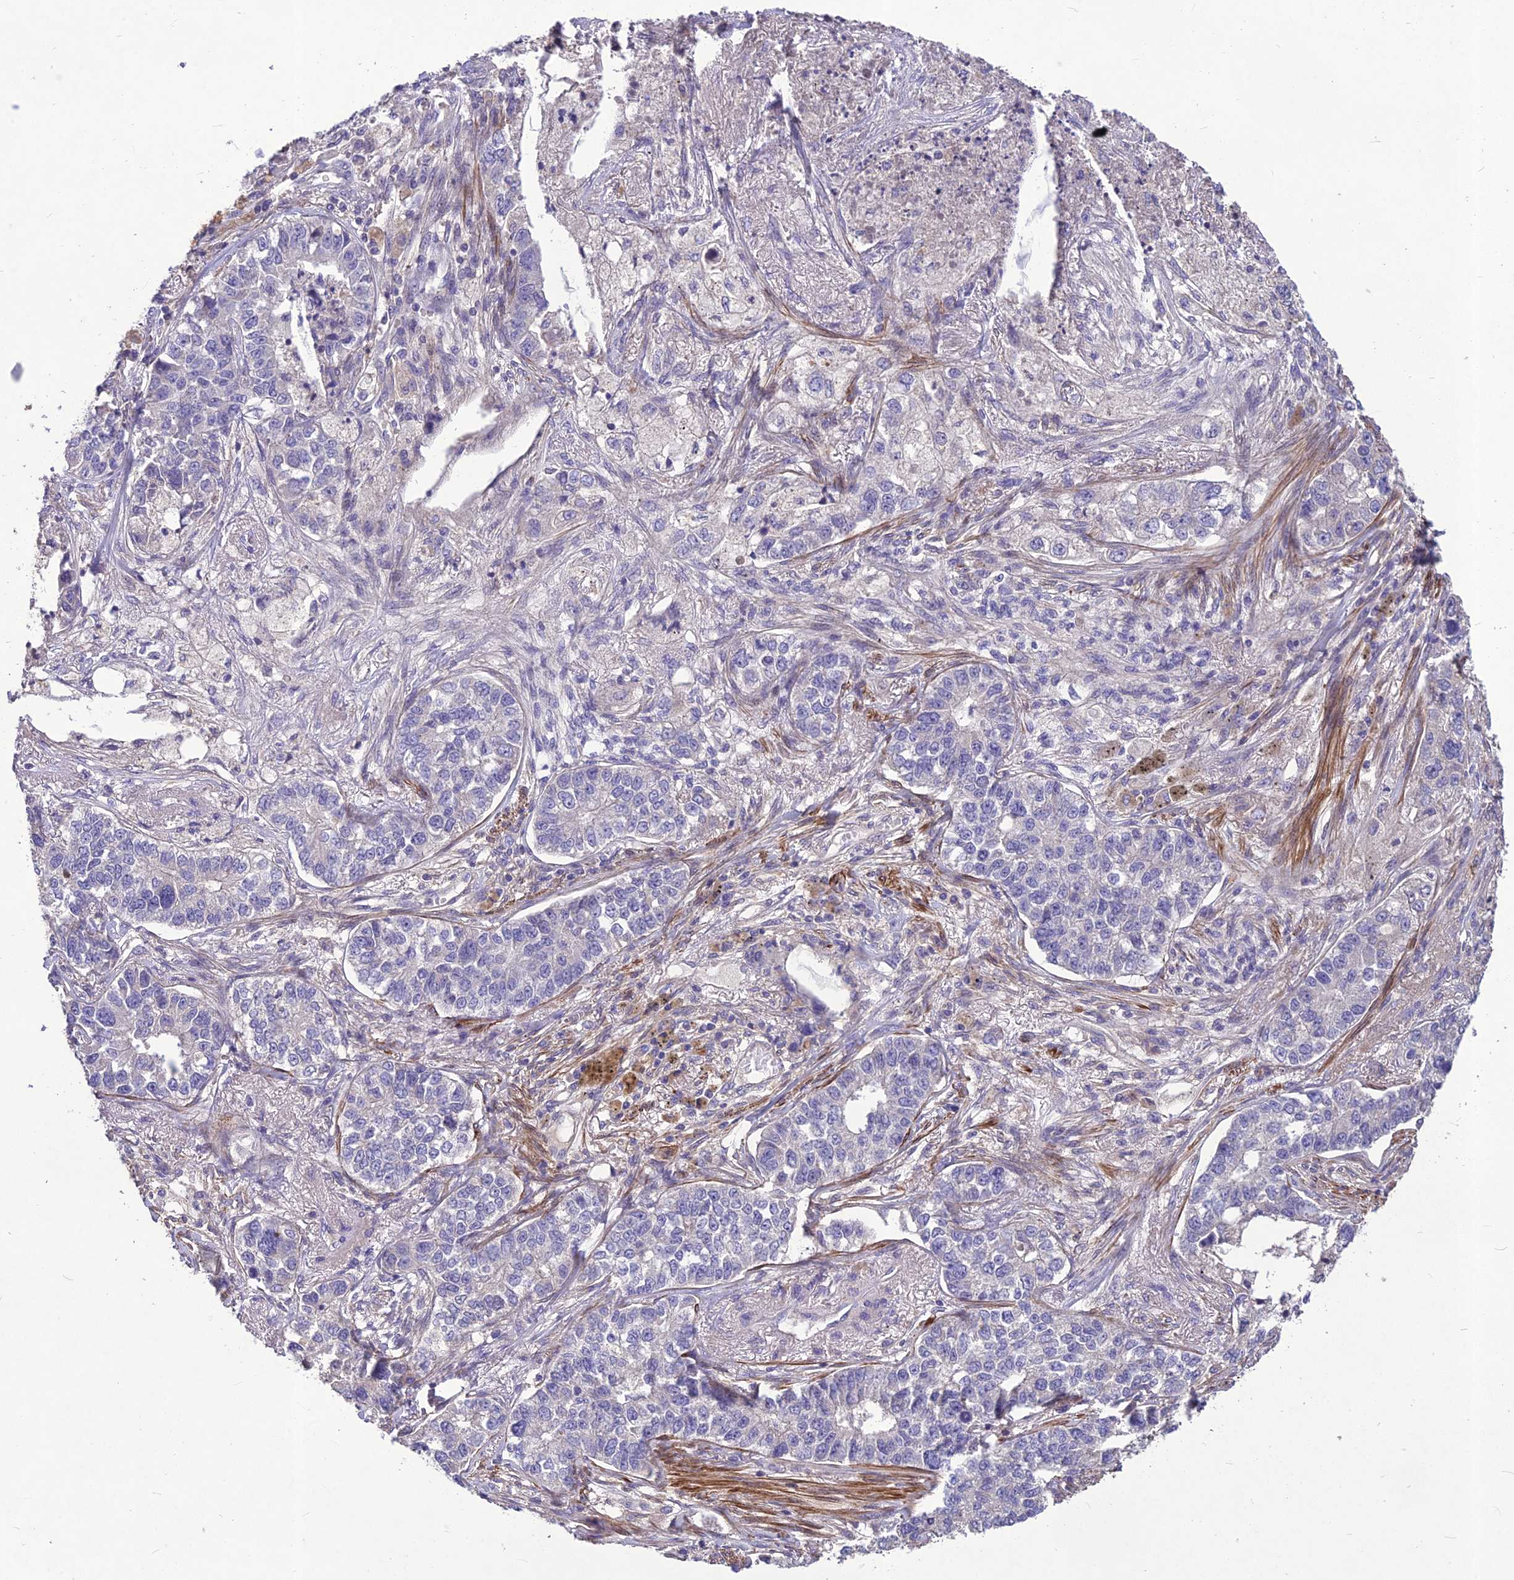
{"staining": {"intensity": "negative", "quantity": "none", "location": "none"}, "tissue": "lung cancer", "cell_type": "Tumor cells", "image_type": "cancer", "snomed": [{"axis": "morphology", "description": "Adenocarcinoma, NOS"}, {"axis": "topography", "description": "Lung"}], "caption": "DAB (3,3'-diaminobenzidine) immunohistochemical staining of adenocarcinoma (lung) reveals no significant expression in tumor cells.", "gene": "CLUH", "patient": {"sex": "male", "age": 49}}